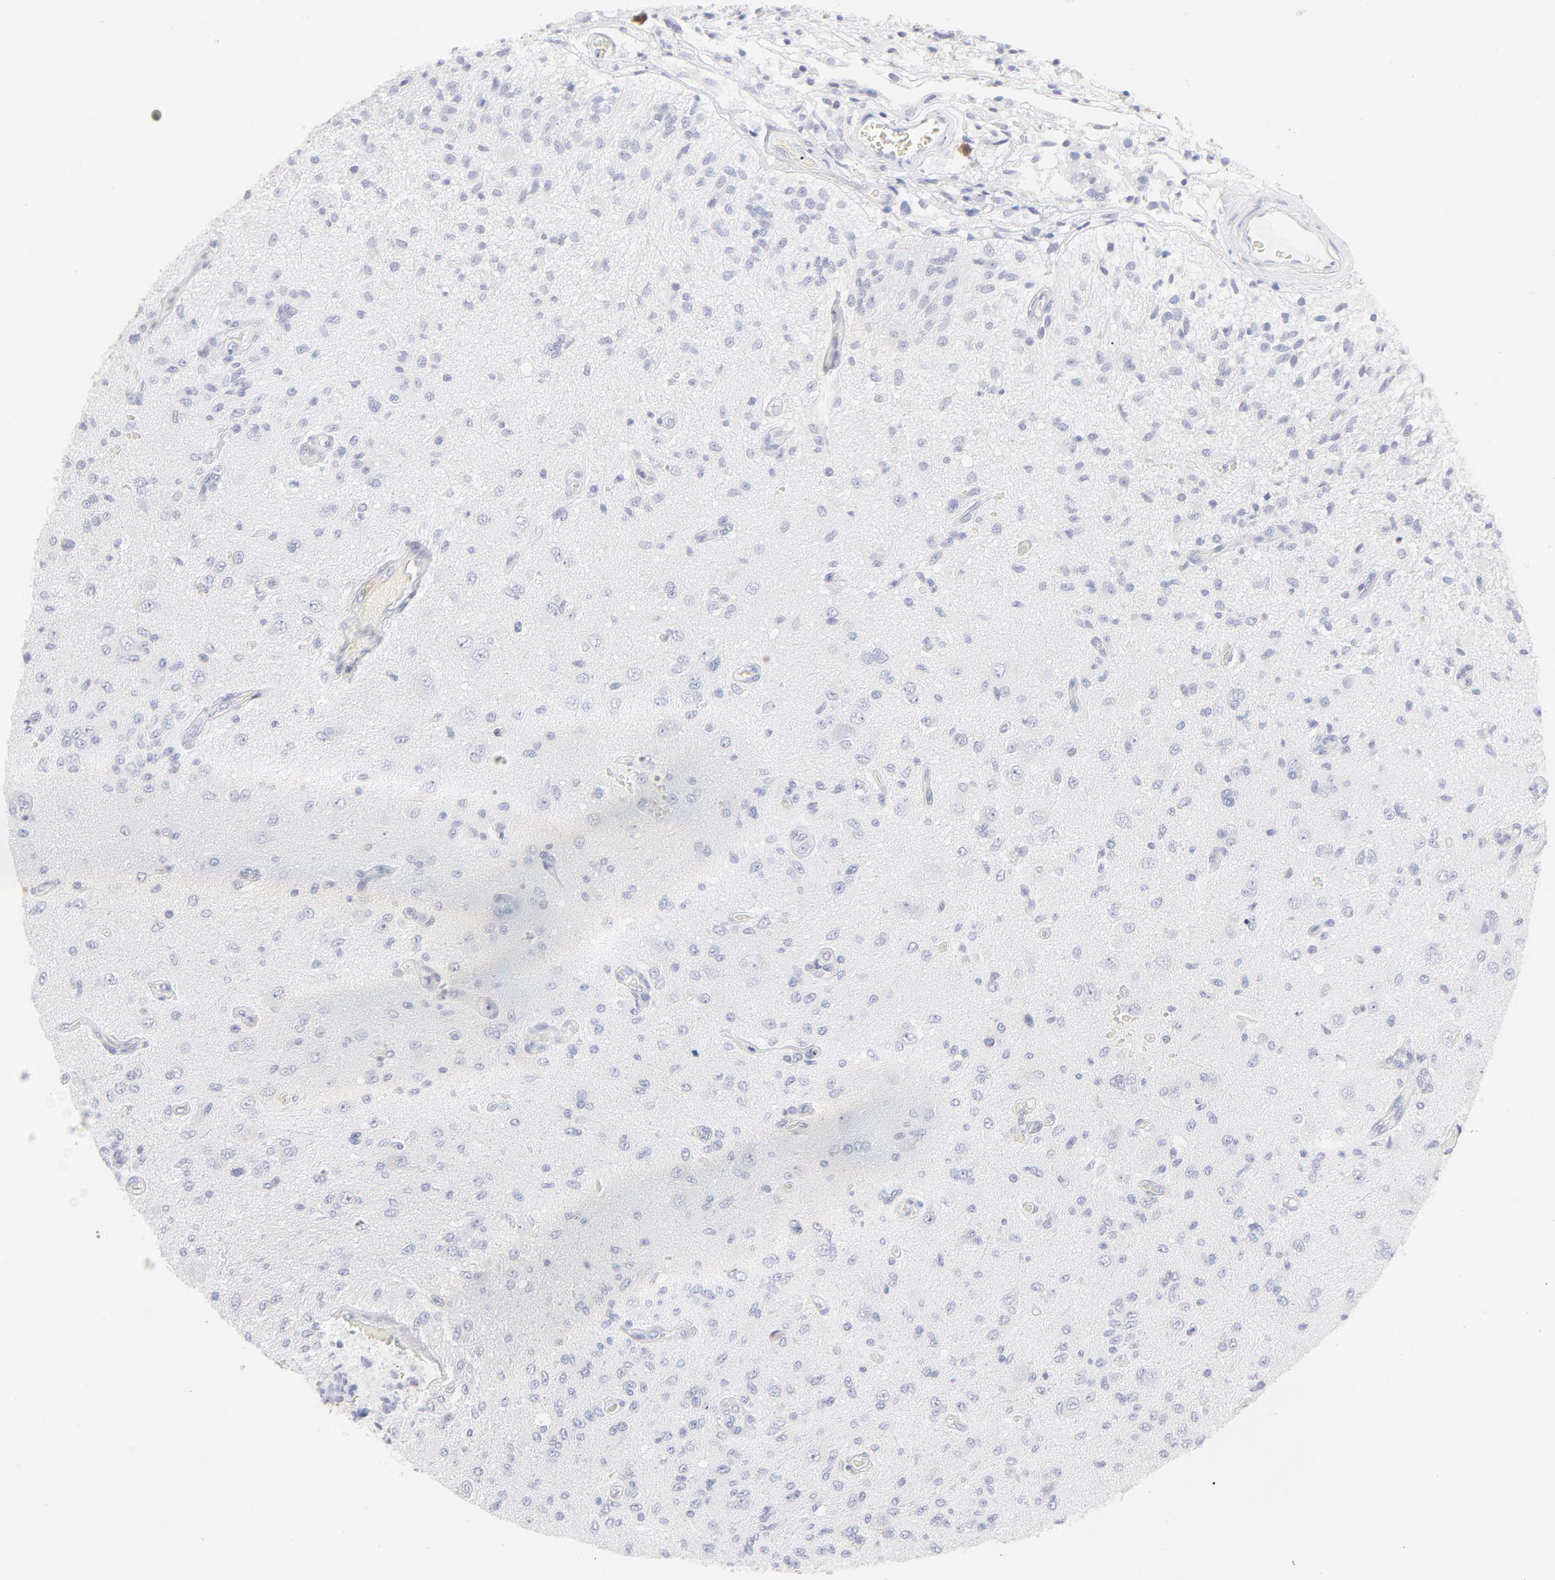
{"staining": {"intensity": "negative", "quantity": "none", "location": "none"}, "tissue": "glioma", "cell_type": "Tumor cells", "image_type": "cancer", "snomed": [{"axis": "morphology", "description": "Normal tissue, NOS"}, {"axis": "morphology", "description": "Glioma, malignant, High grade"}, {"axis": "topography", "description": "Cerebral cortex"}], "caption": "High magnification brightfield microscopy of high-grade glioma (malignant) stained with DAB (brown) and counterstained with hematoxylin (blue): tumor cells show no significant staining.", "gene": "ELF3", "patient": {"sex": "male", "age": 77}}